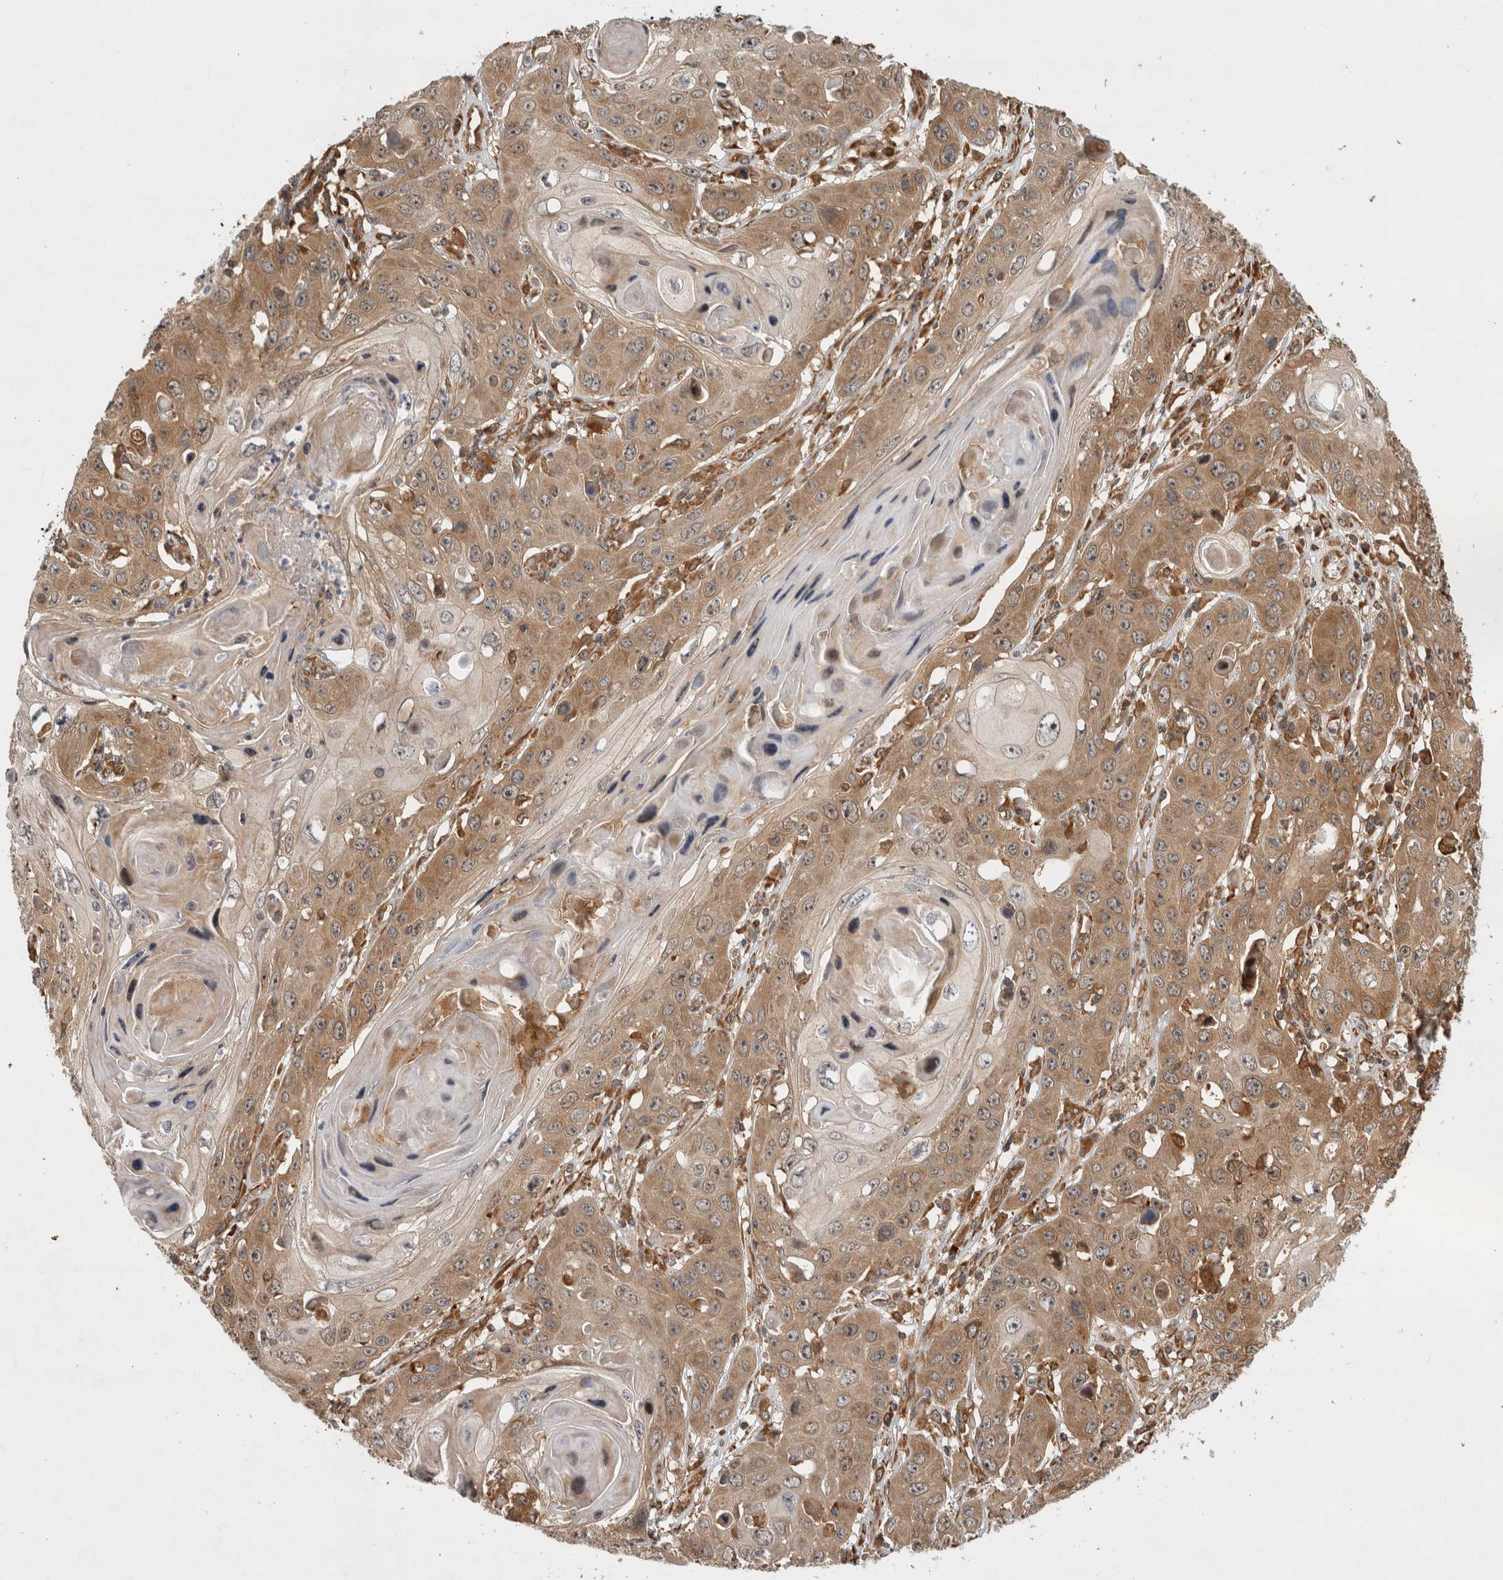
{"staining": {"intensity": "moderate", "quantity": ">75%", "location": "cytoplasmic/membranous"}, "tissue": "skin cancer", "cell_type": "Tumor cells", "image_type": "cancer", "snomed": [{"axis": "morphology", "description": "Squamous cell carcinoma, NOS"}, {"axis": "topography", "description": "Skin"}], "caption": "Human skin squamous cell carcinoma stained with a protein marker shows moderate staining in tumor cells.", "gene": "TUBD1", "patient": {"sex": "male", "age": 55}}